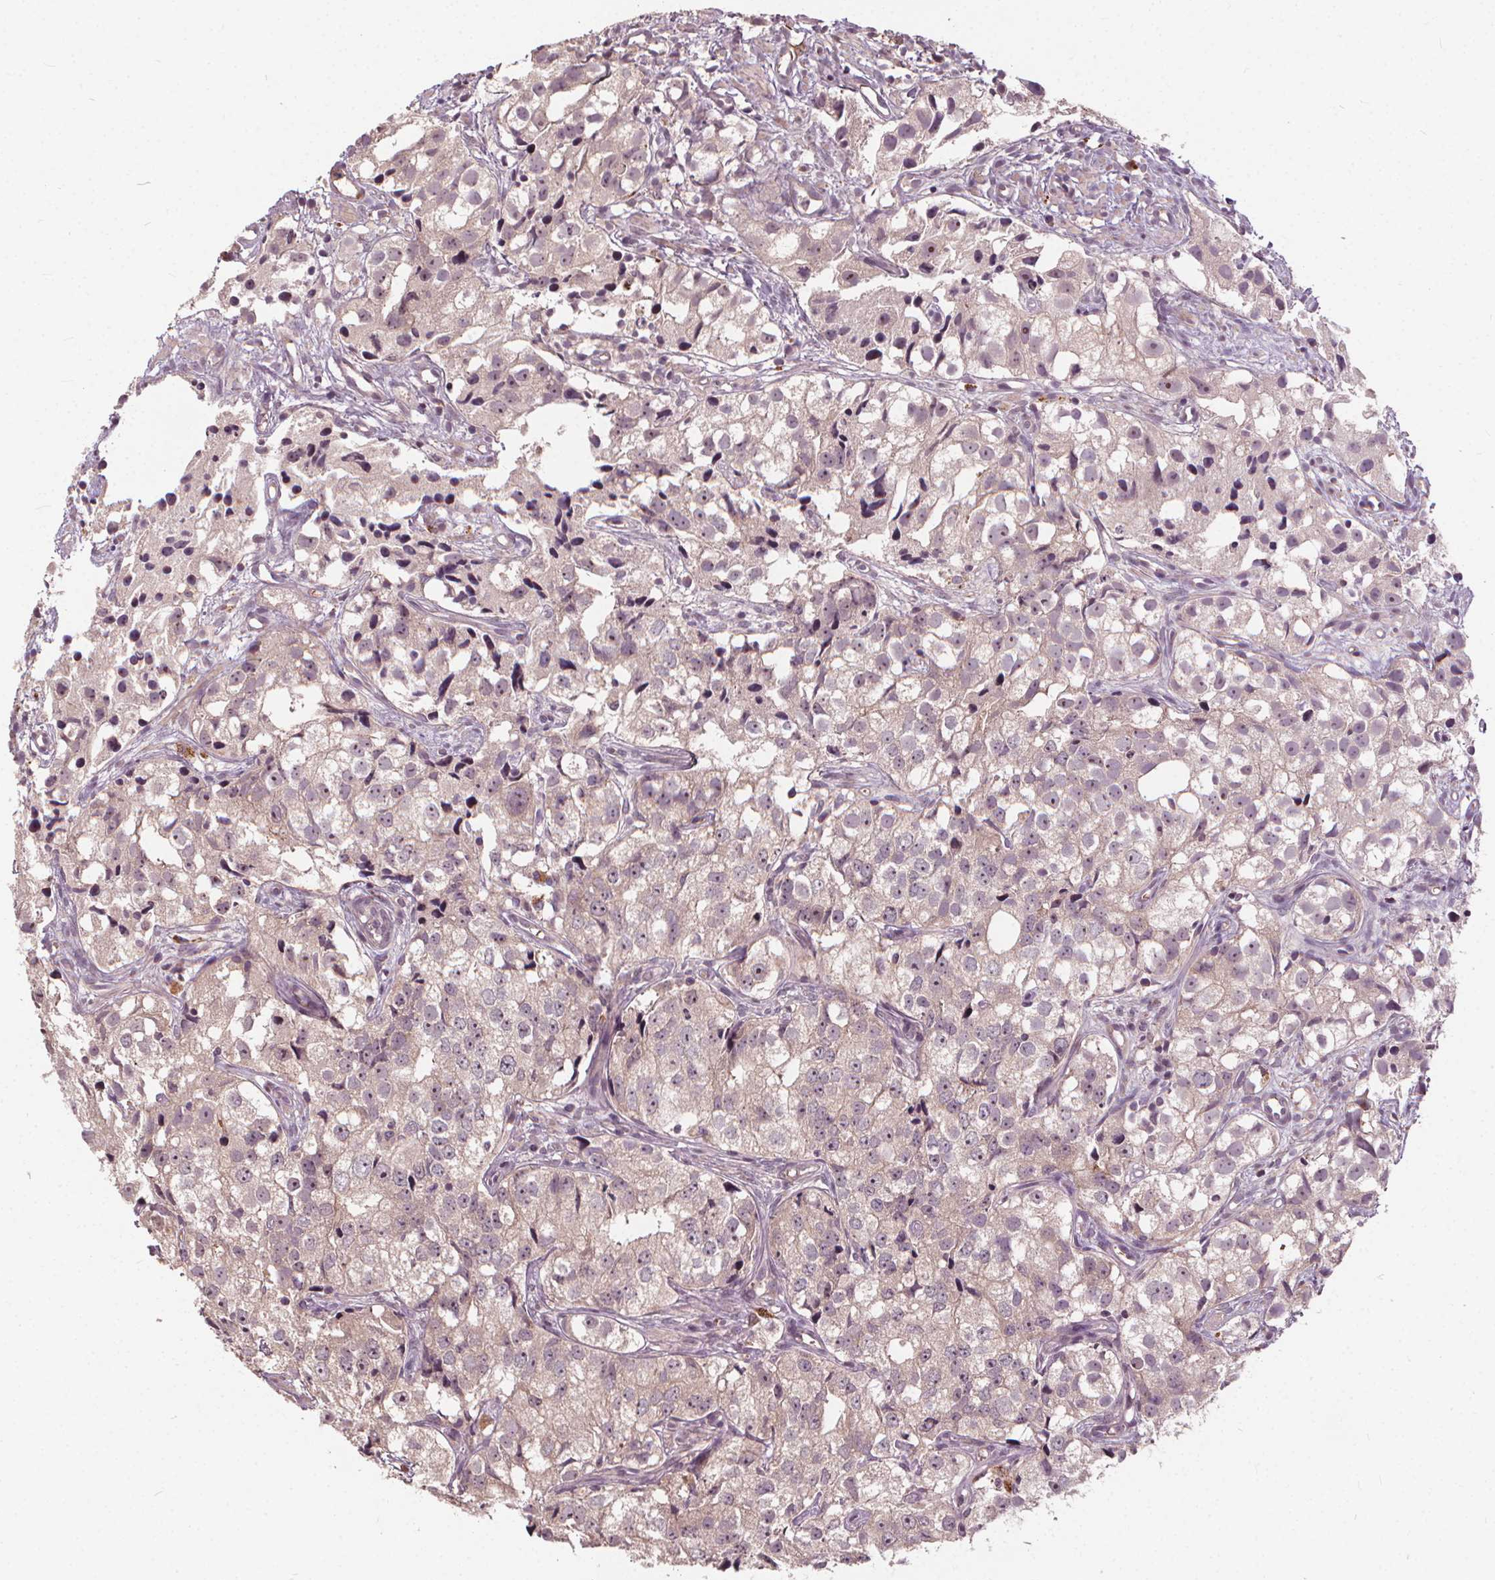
{"staining": {"intensity": "weak", "quantity": ">75%", "location": "nuclear"}, "tissue": "prostate cancer", "cell_type": "Tumor cells", "image_type": "cancer", "snomed": [{"axis": "morphology", "description": "Adenocarcinoma, High grade"}, {"axis": "topography", "description": "Prostate"}], "caption": "Immunohistochemistry (IHC) photomicrograph of neoplastic tissue: prostate cancer stained using immunohistochemistry (IHC) exhibits low levels of weak protein expression localized specifically in the nuclear of tumor cells, appearing as a nuclear brown color.", "gene": "IPO13", "patient": {"sex": "male", "age": 68}}